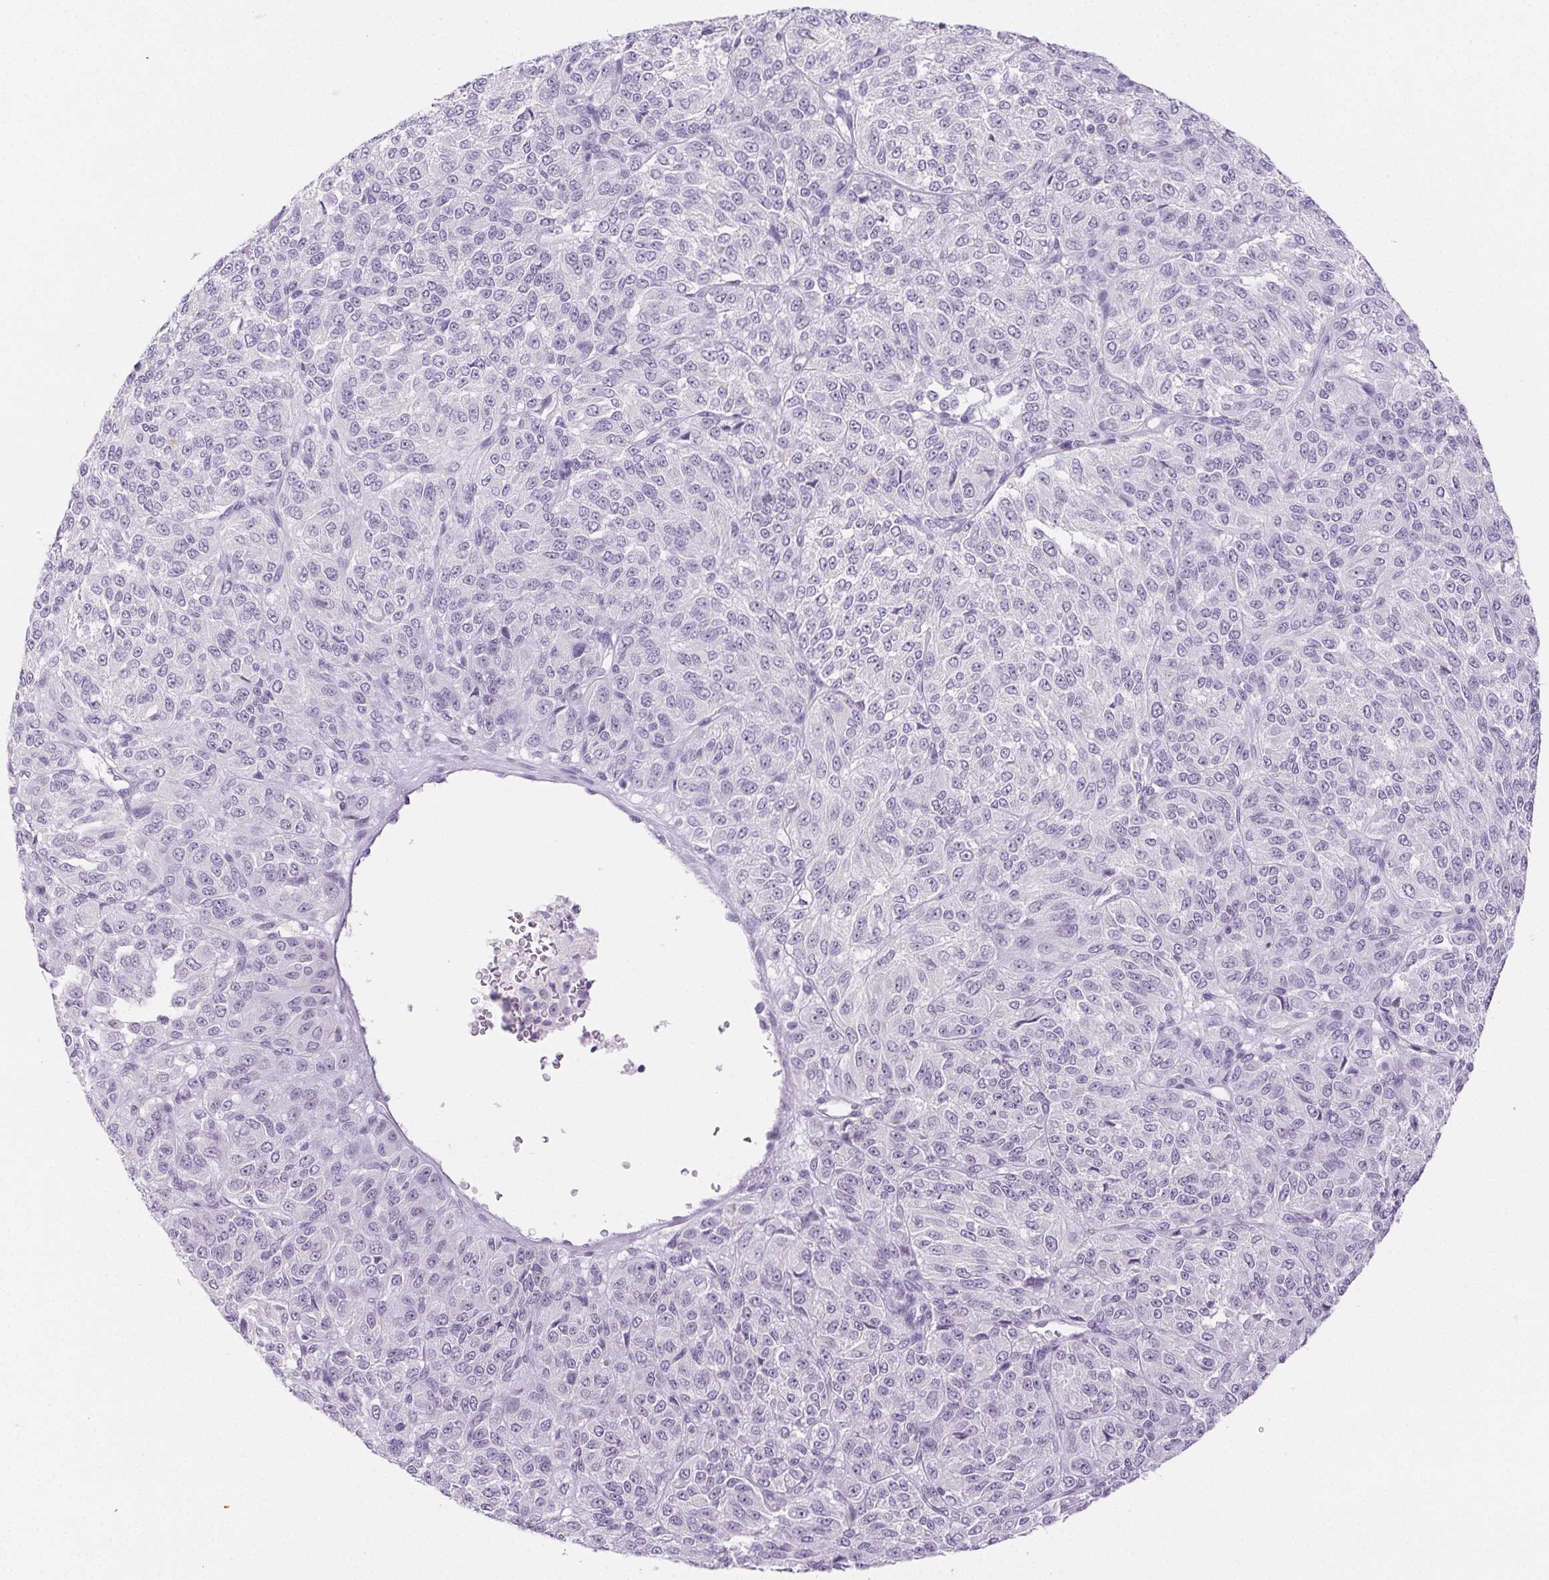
{"staining": {"intensity": "negative", "quantity": "none", "location": "none"}, "tissue": "melanoma", "cell_type": "Tumor cells", "image_type": "cancer", "snomed": [{"axis": "morphology", "description": "Malignant melanoma, Metastatic site"}, {"axis": "topography", "description": "Brain"}], "caption": "IHC image of neoplastic tissue: malignant melanoma (metastatic site) stained with DAB exhibits no significant protein positivity in tumor cells.", "gene": "ST8SIA3", "patient": {"sex": "female", "age": 56}}